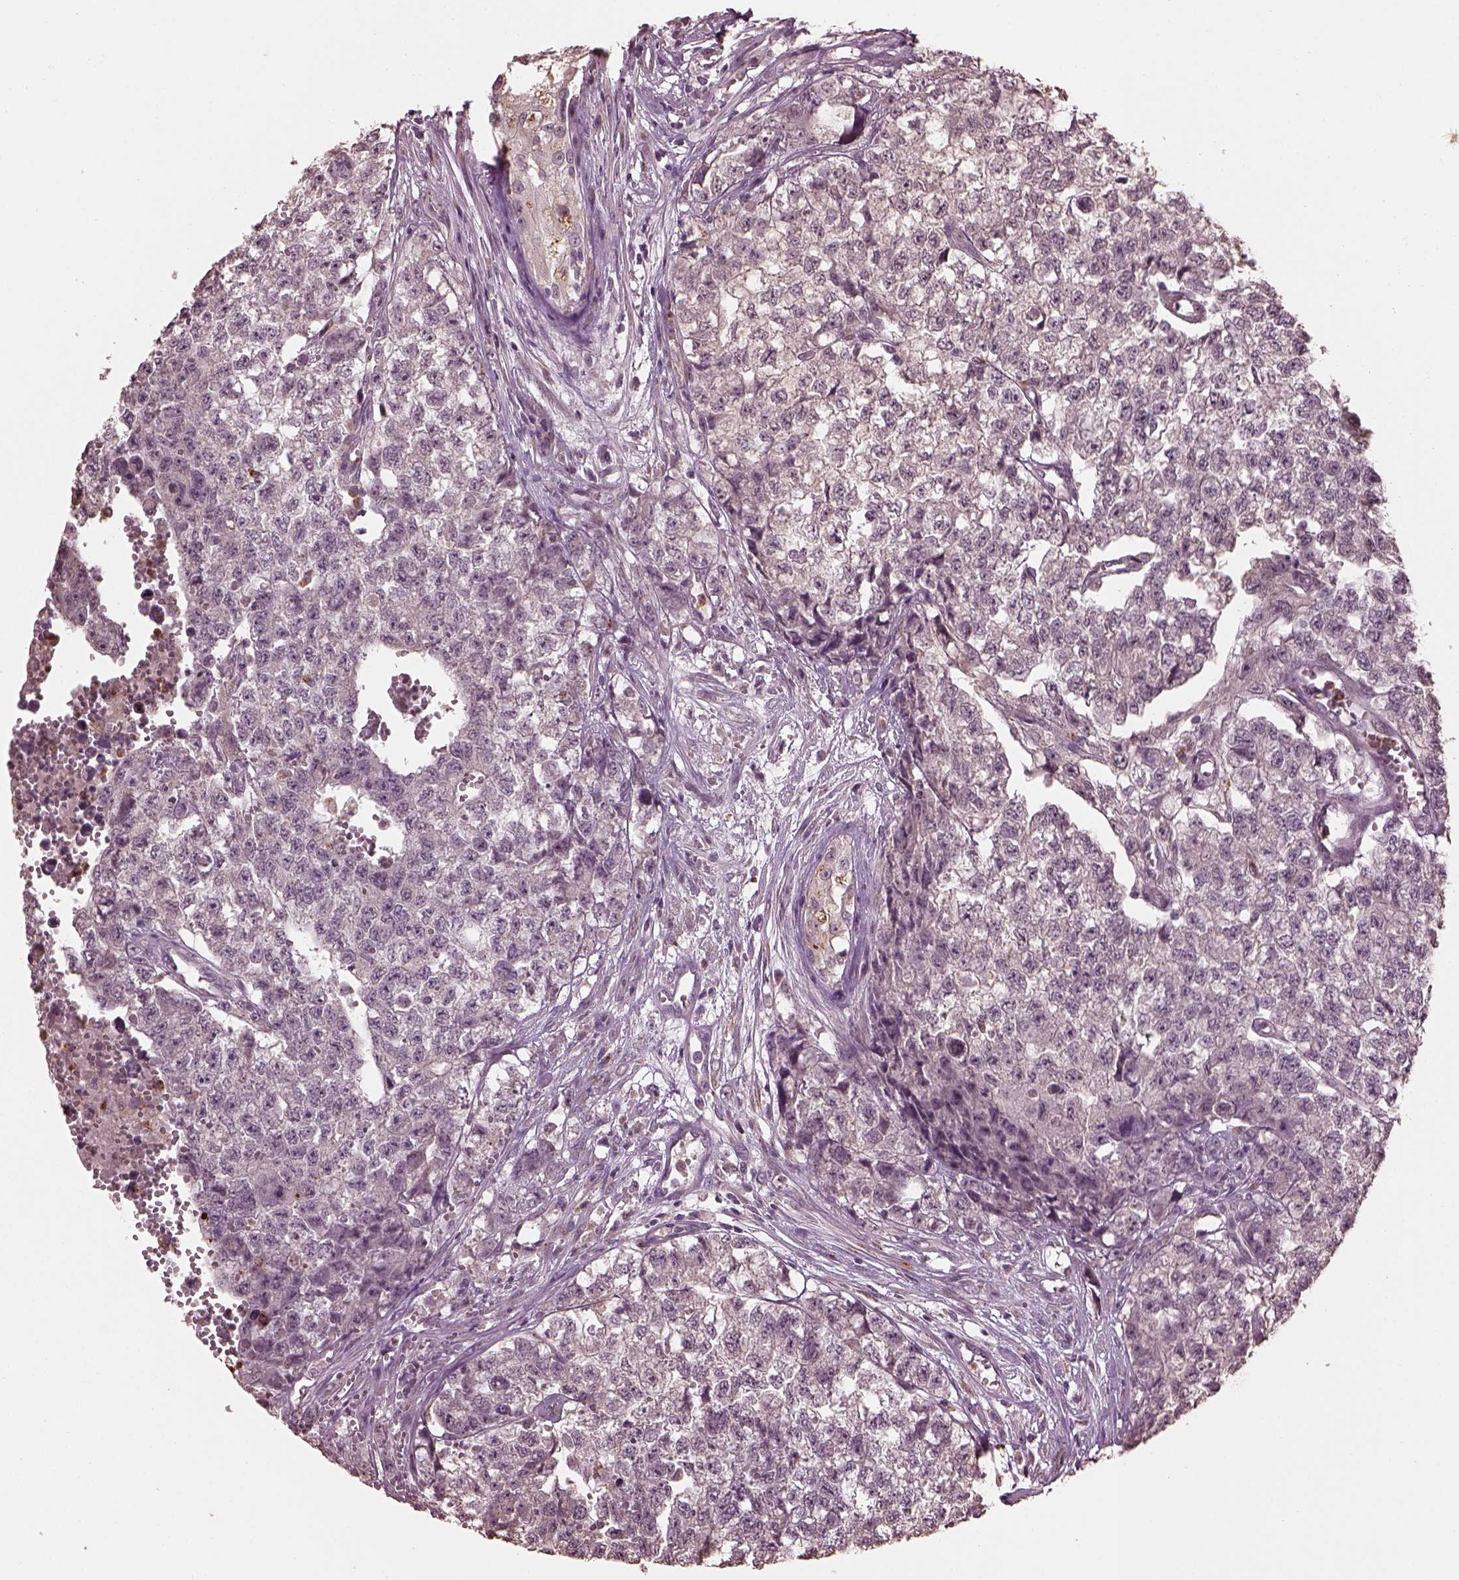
{"staining": {"intensity": "negative", "quantity": "none", "location": "none"}, "tissue": "testis cancer", "cell_type": "Tumor cells", "image_type": "cancer", "snomed": [{"axis": "morphology", "description": "Seminoma, NOS"}, {"axis": "morphology", "description": "Carcinoma, Embryonal, NOS"}, {"axis": "topography", "description": "Testis"}], "caption": "The micrograph reveals no significant positivity in tumor cells of testis cancer (seminoma). Nuclei are stained in blue.", "gene": "RUFY3", "patient": {"sex": "male", "age": 22}}